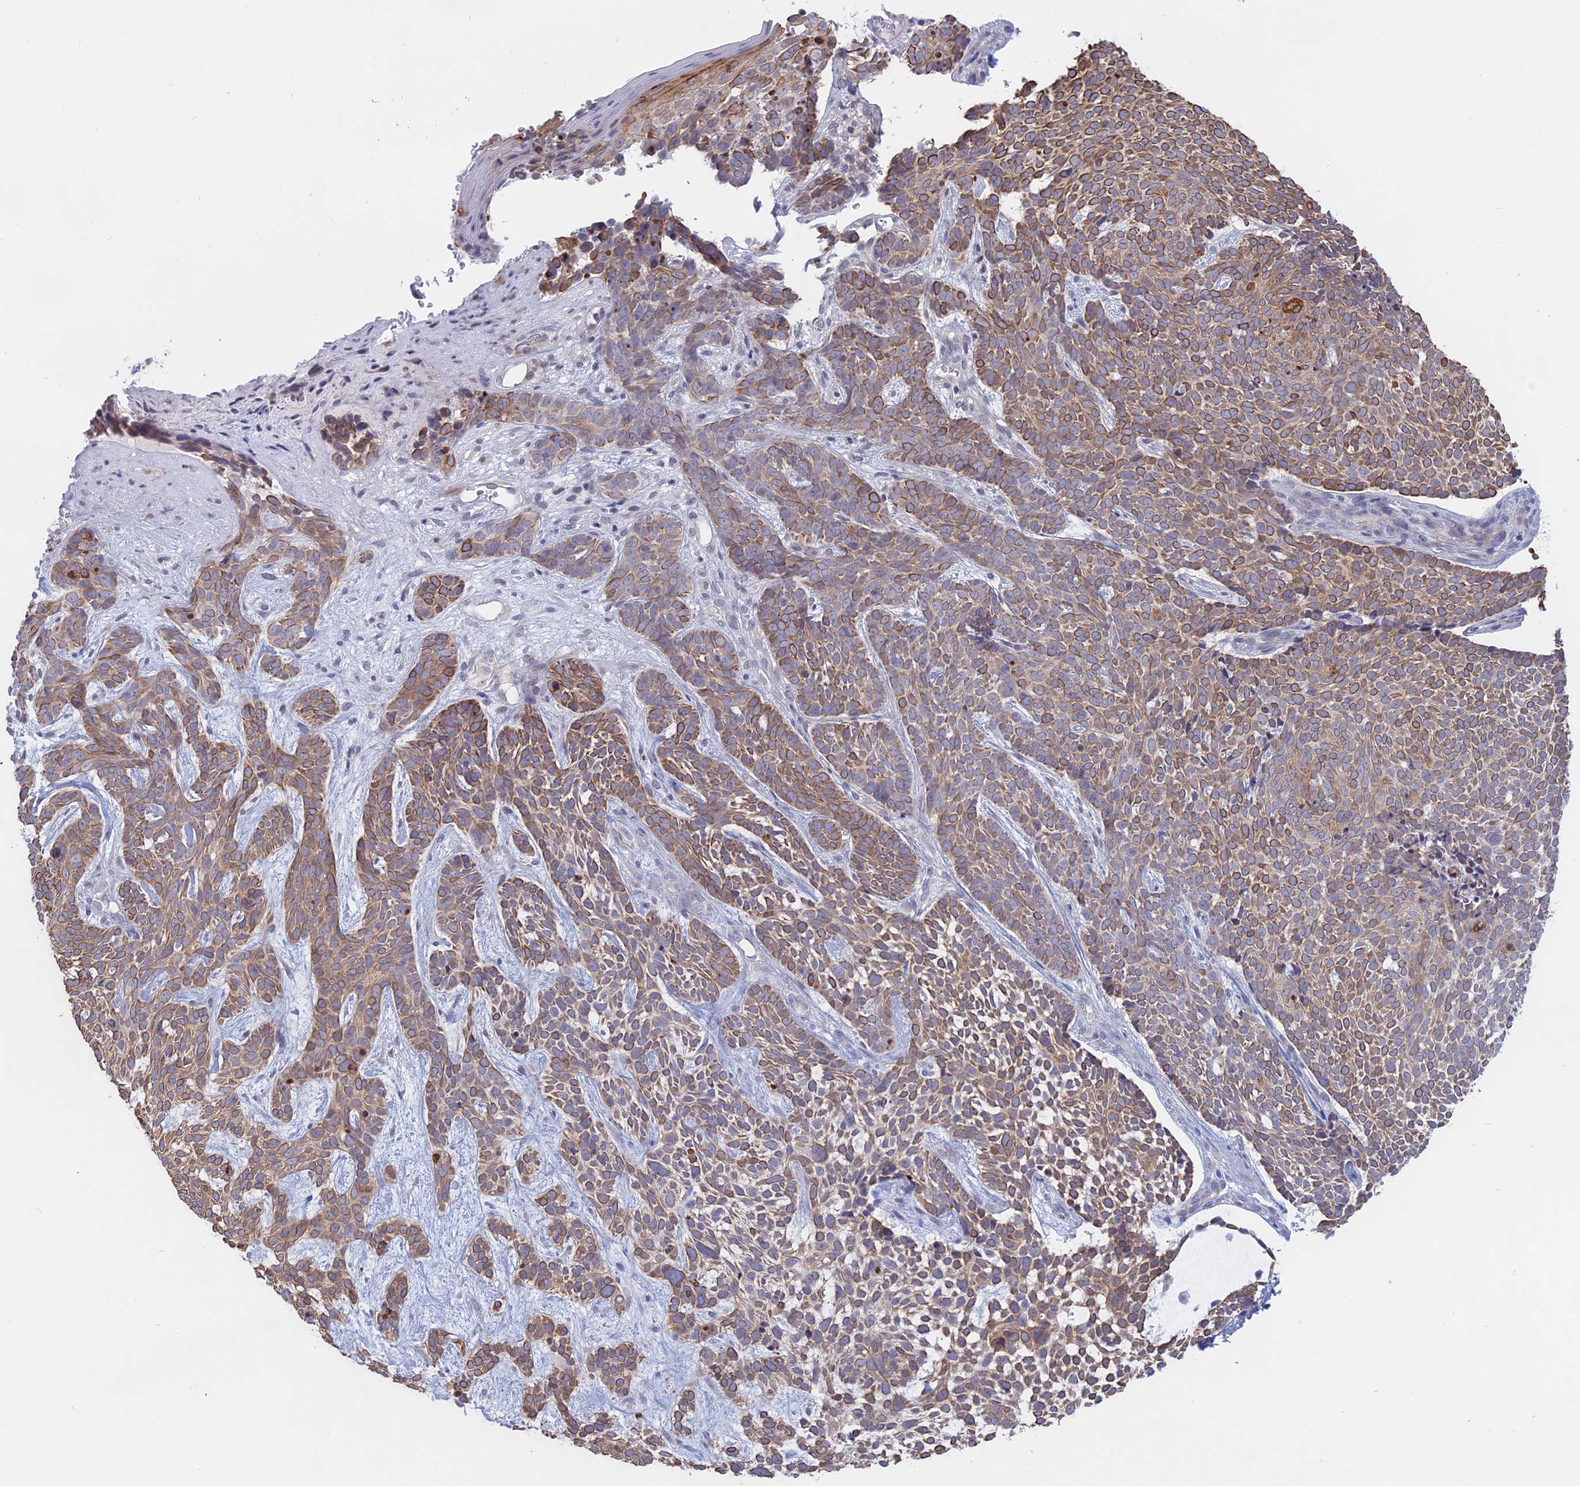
{"staining": {"intensity": "moderate", "quantity": ">75%", "location": "cytoplasmic/membranous"}, "tissue": "skin cancer", "cell_type": "Tumor cells", "image_type": "cancer", "snomed": [{"axis": "morphology", "description": "Basal cell carcinoma"}, {"axis": "topography", "description": "Skin"}], "caption": "IHC of human skin basal cell carcinoma demonstrates medium levels of moderate cytoplasmic/membranous expression in about >75% of tumor cells. (Brightfield microscopy of DAB IHC at high magnification).", "gene": "MYO5B", "patient": {"sex": "male", "age": 71}}